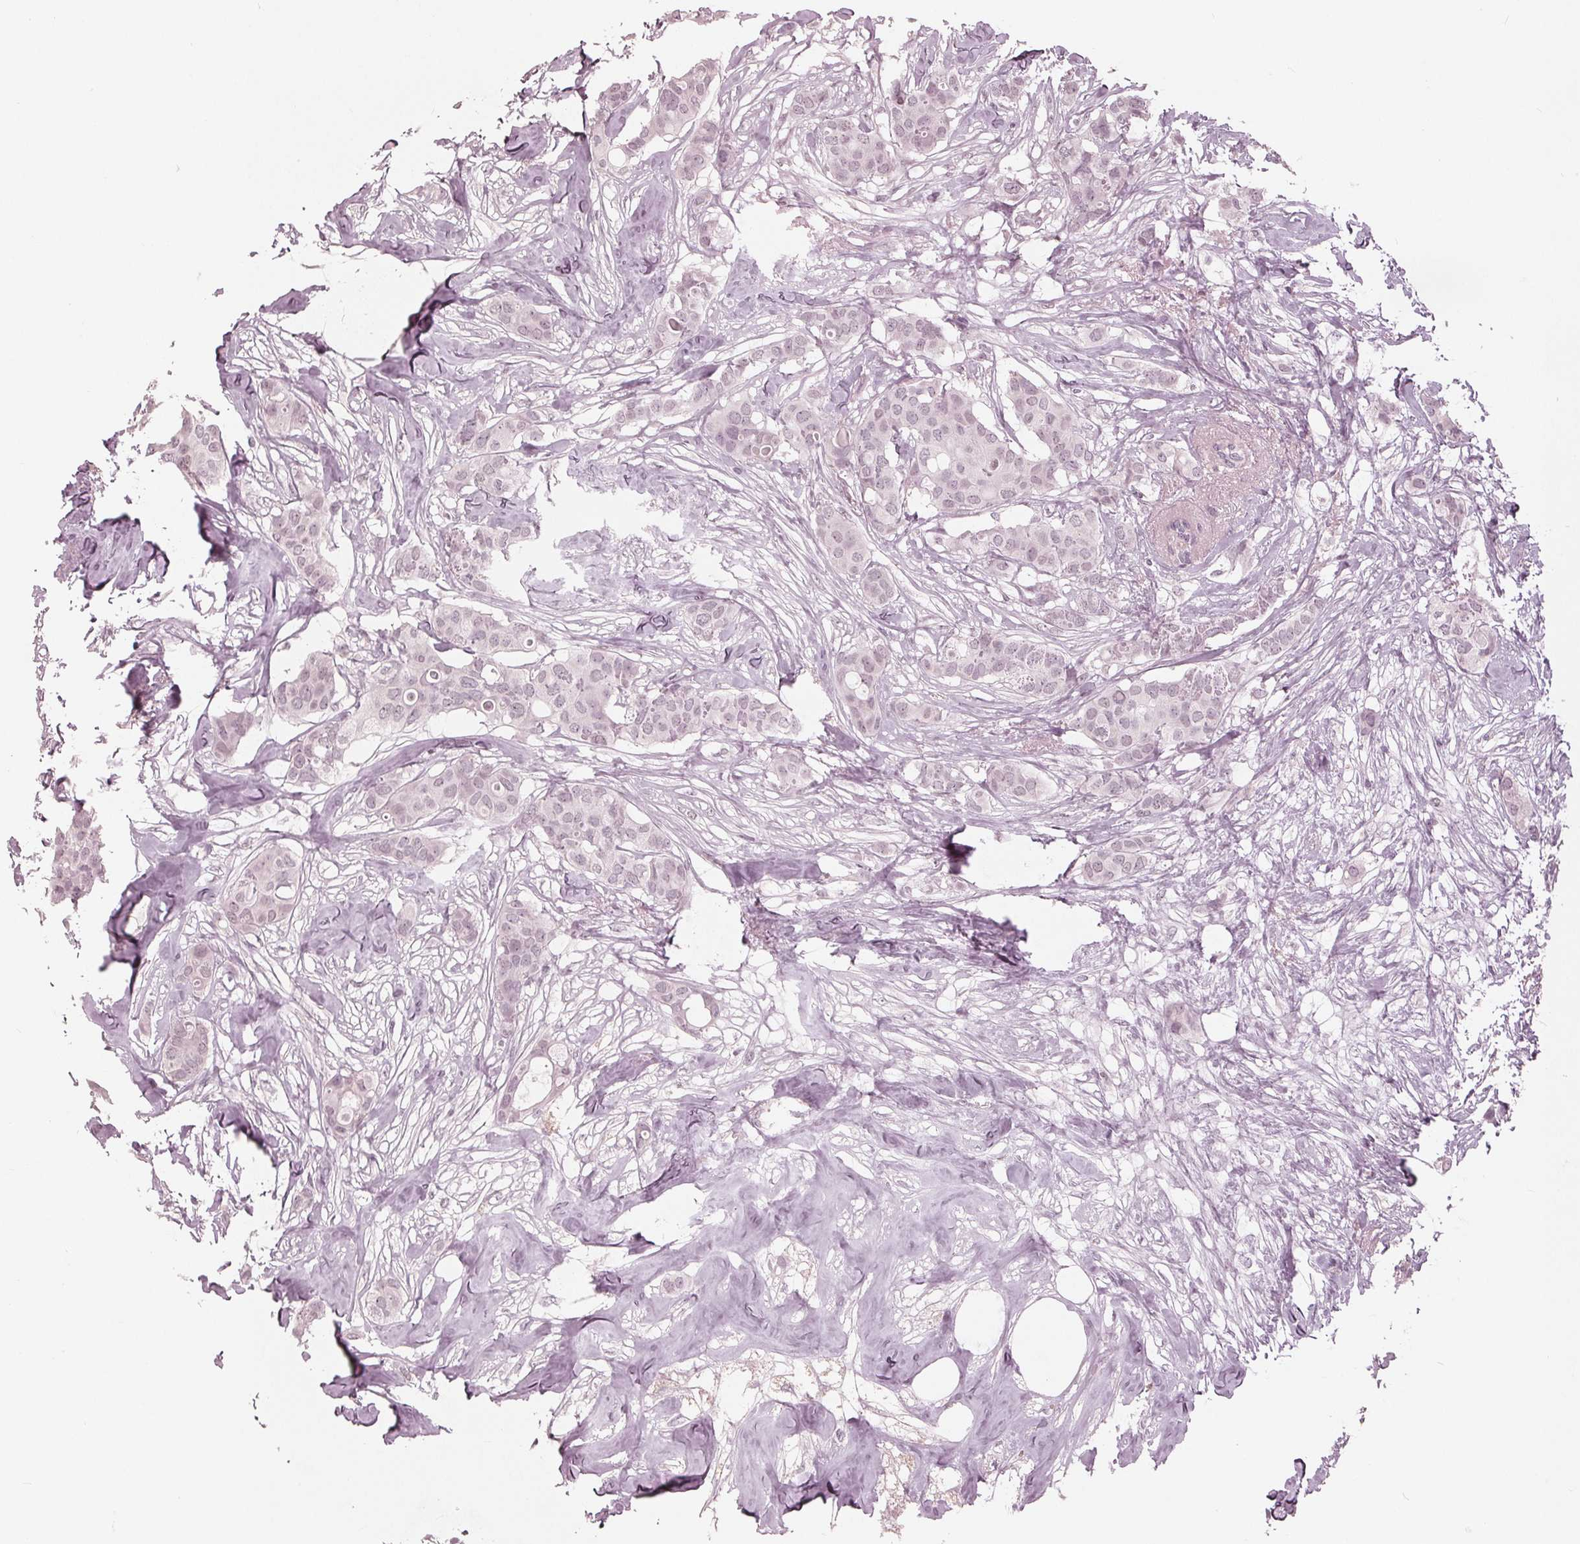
{"staining": {"intensity": "negative", "quantity": "none", "location": "none"}, "tissue": "breast cancer", "cell_type": "Tumor cells", "image_type": "cancer", "snomed": [{"axis": "morphology", "description": "Duct carcinoma"}, {"axis": "topography", "description": "Breast"}], "caption": "An immunohistochemistry (IHC) image of invasive ductal carcinoma (breast) is shown. There is no staining in tumor cells of invasive ductal carcinoma (breast). (Stains: DAB IHC with hematoxylin counter stain, Microscopy: brightfield microscopy at high magnification).", "gene": "DNMT3L", "patient": {"sex": "female", "age": 62}}